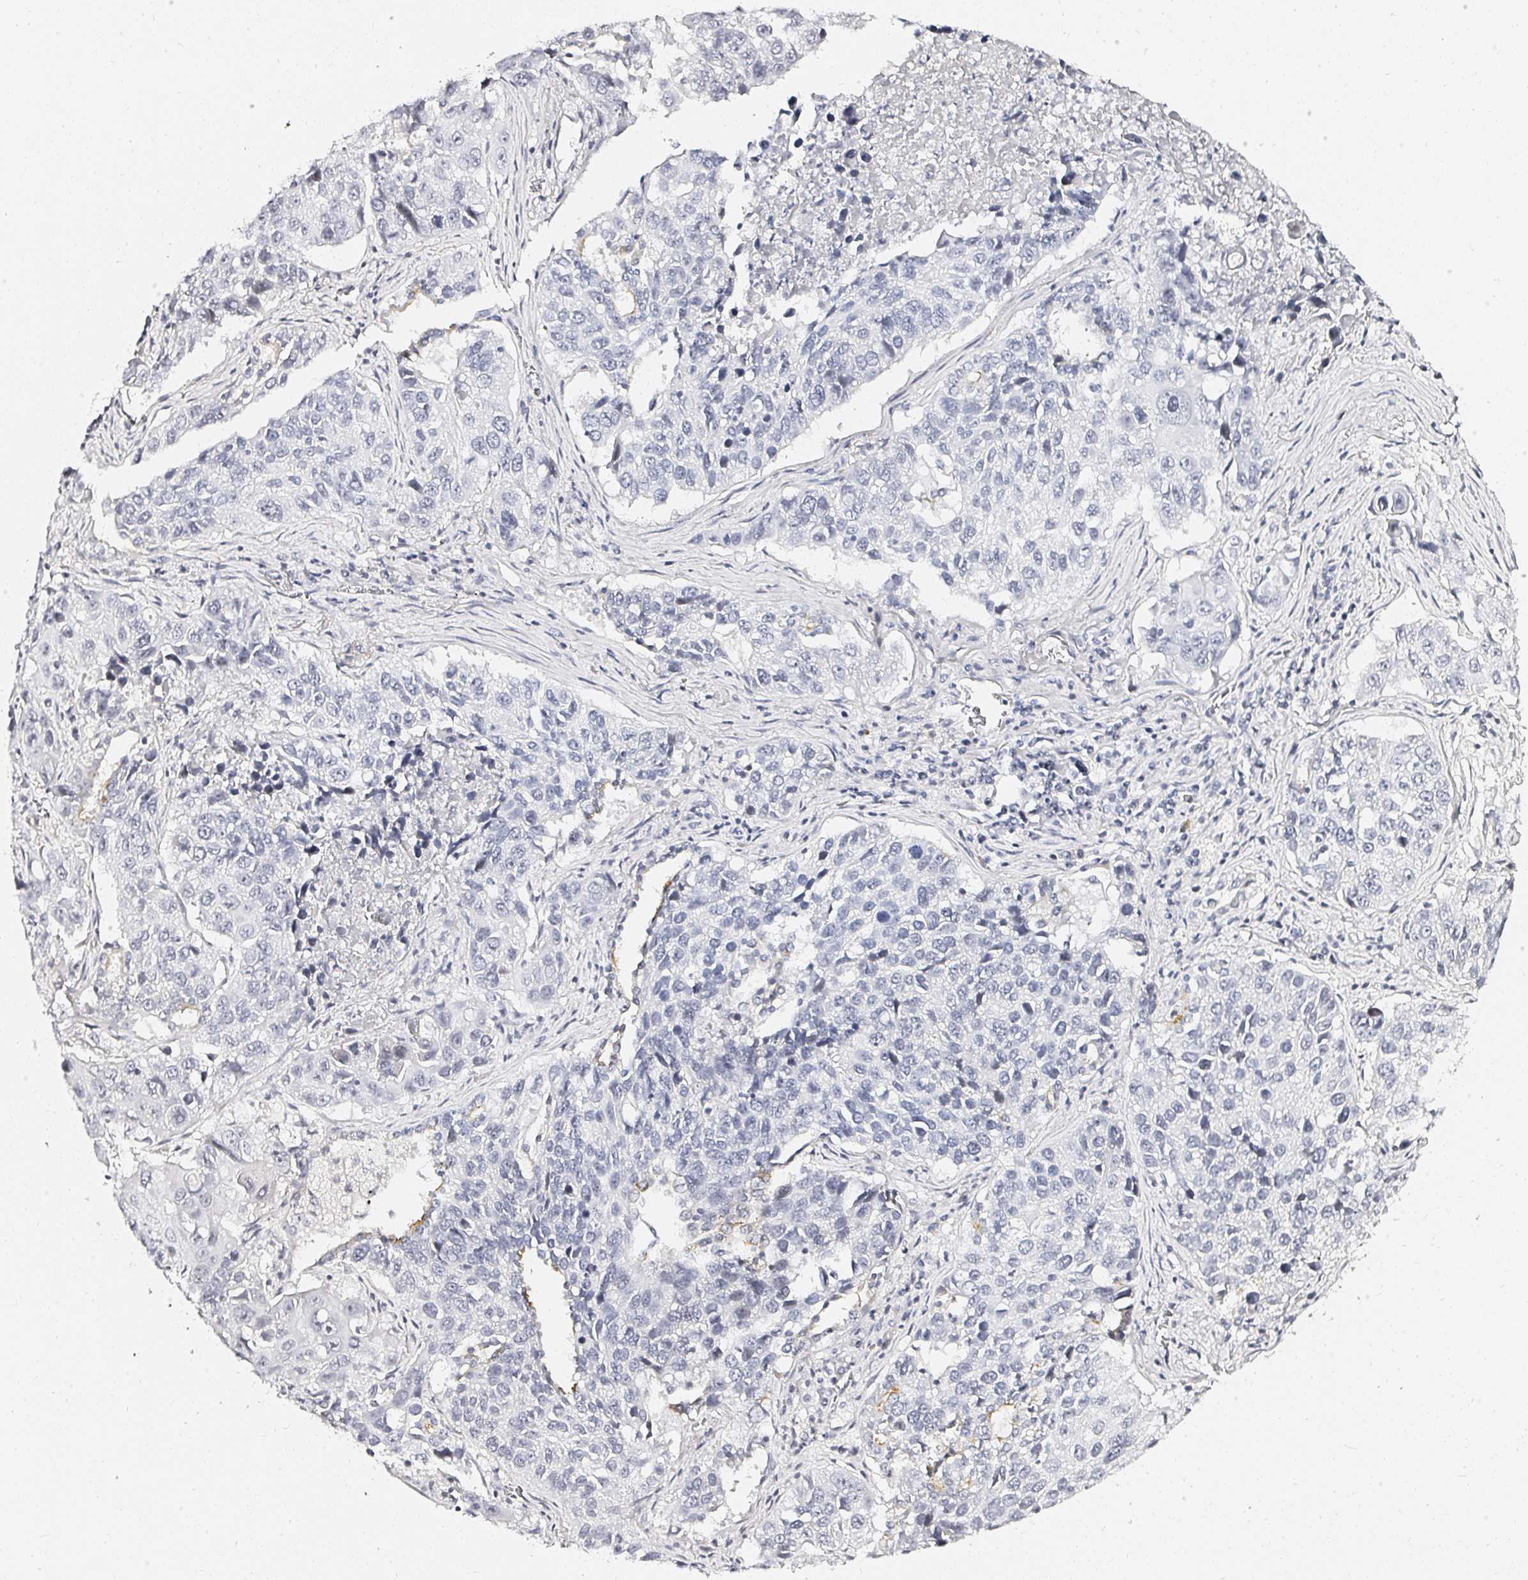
{"staining": {"intensity": "negative", "quantity": "none", "location": "none"}, "tissue": "lung cancer", "cell_type": "Tumor cells", "image_type": "cancer", "snomed": [{"axis": "morphology", "description": "Squamous cell carcinoma, NOS"}, {"axis": "topography", "description": "Lung"}], "caption": "Immunohistochemical staining of squamous cell carcinoma (lung) displays no significant expression in tumor cells.", "gene": "ACAN", "patient": {"sex": "female", "age": 61}}